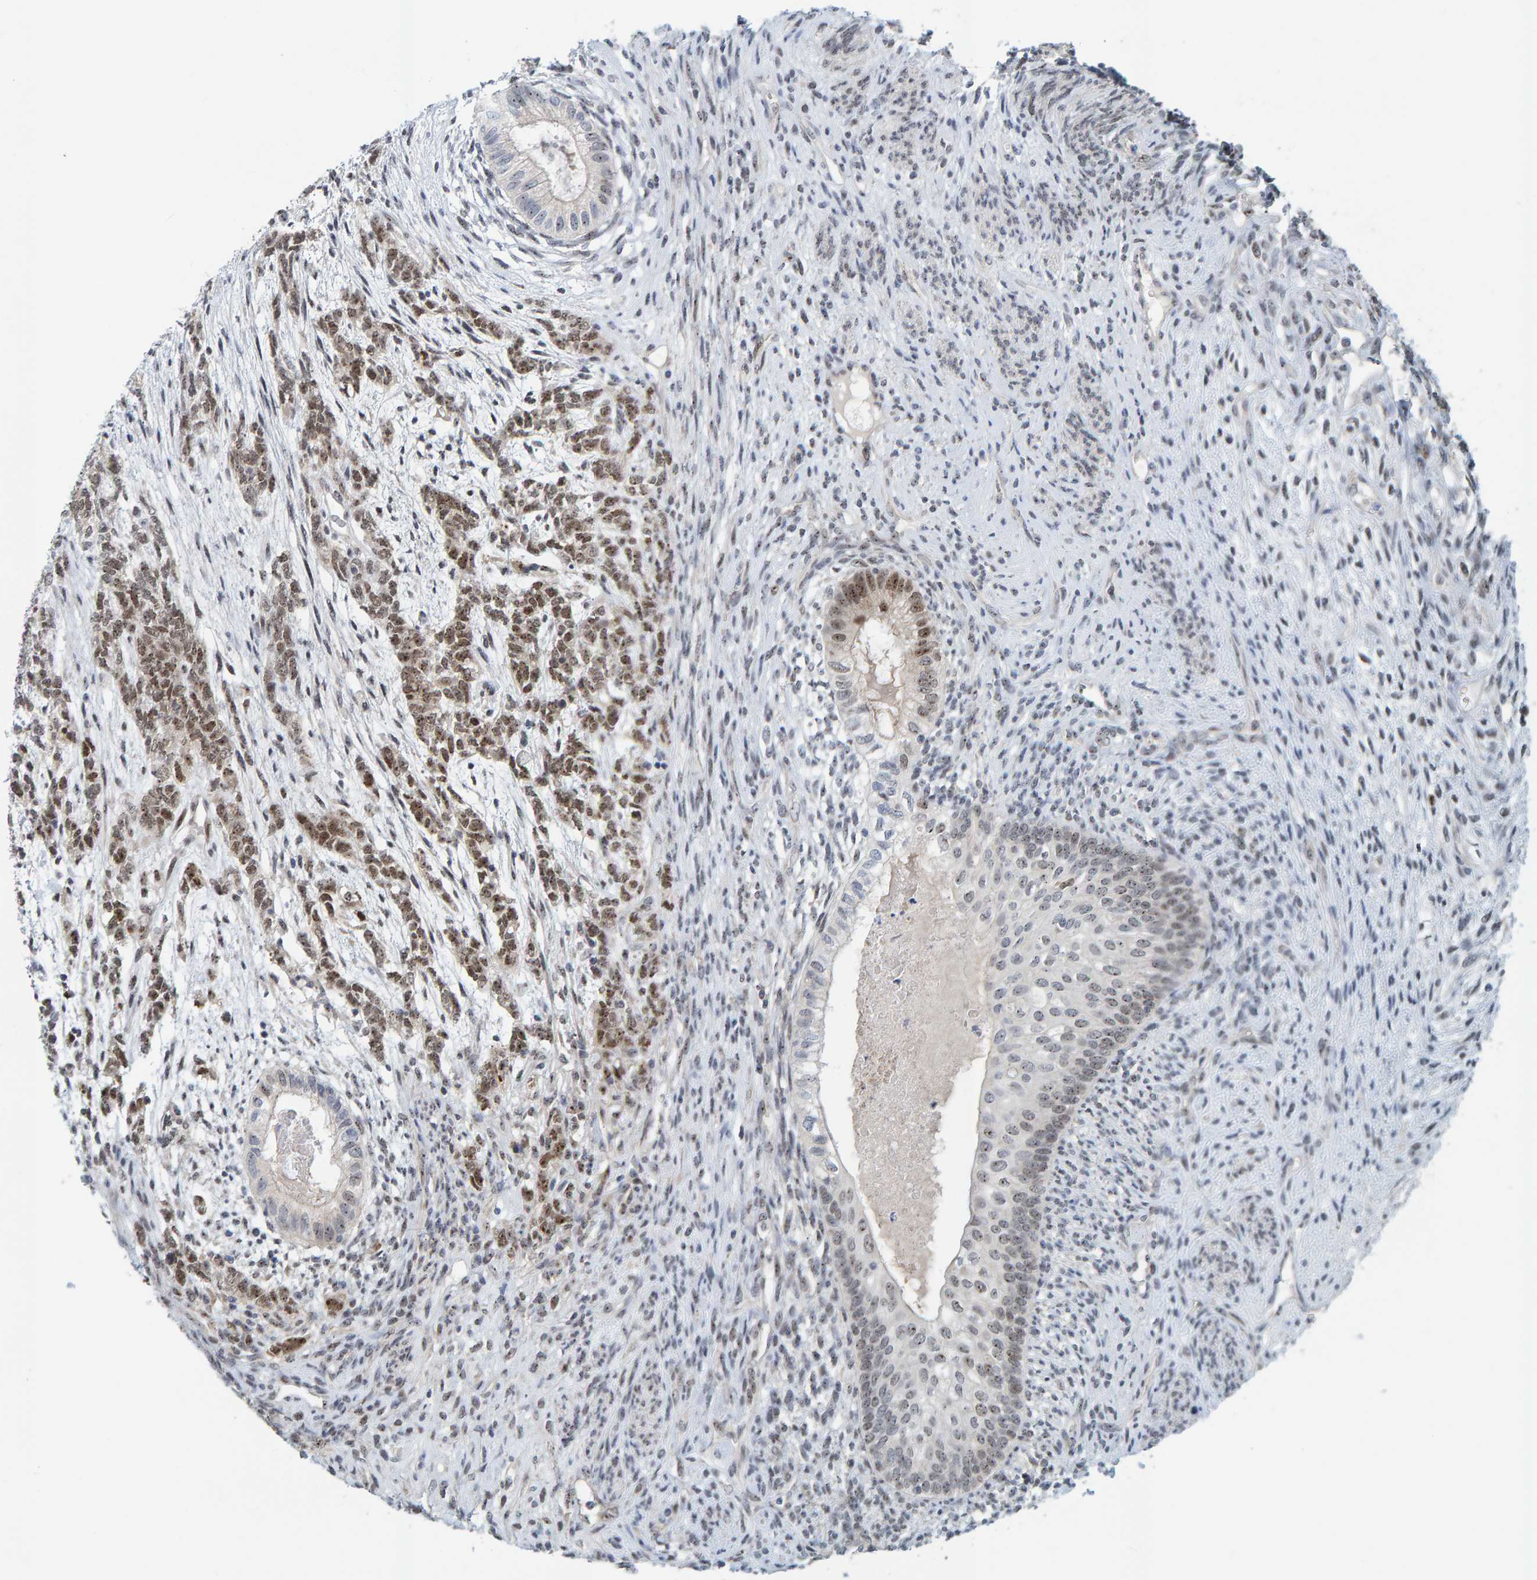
{"staining": {"intensity": "moderate", "quantity": ">75%", "location": "nuclear"}, "tissue": "testis cancer", "cell_type": "Tumor cells", "image_type": "cancer", "snomed": [{"axis": "morphology", "description": "Seminoma, NOS"}, {"axis": "topography", "description": "Testis"}], "caption": "DAB (3,3'-diaminobenzidine) immunohistochemical staining of seminoma (testis) exhibits moderate nuclear protein staining in approximately >75% of tumor cells.", "gene": "POLR1E", "patient": {"sex": "male", "age": 28}}